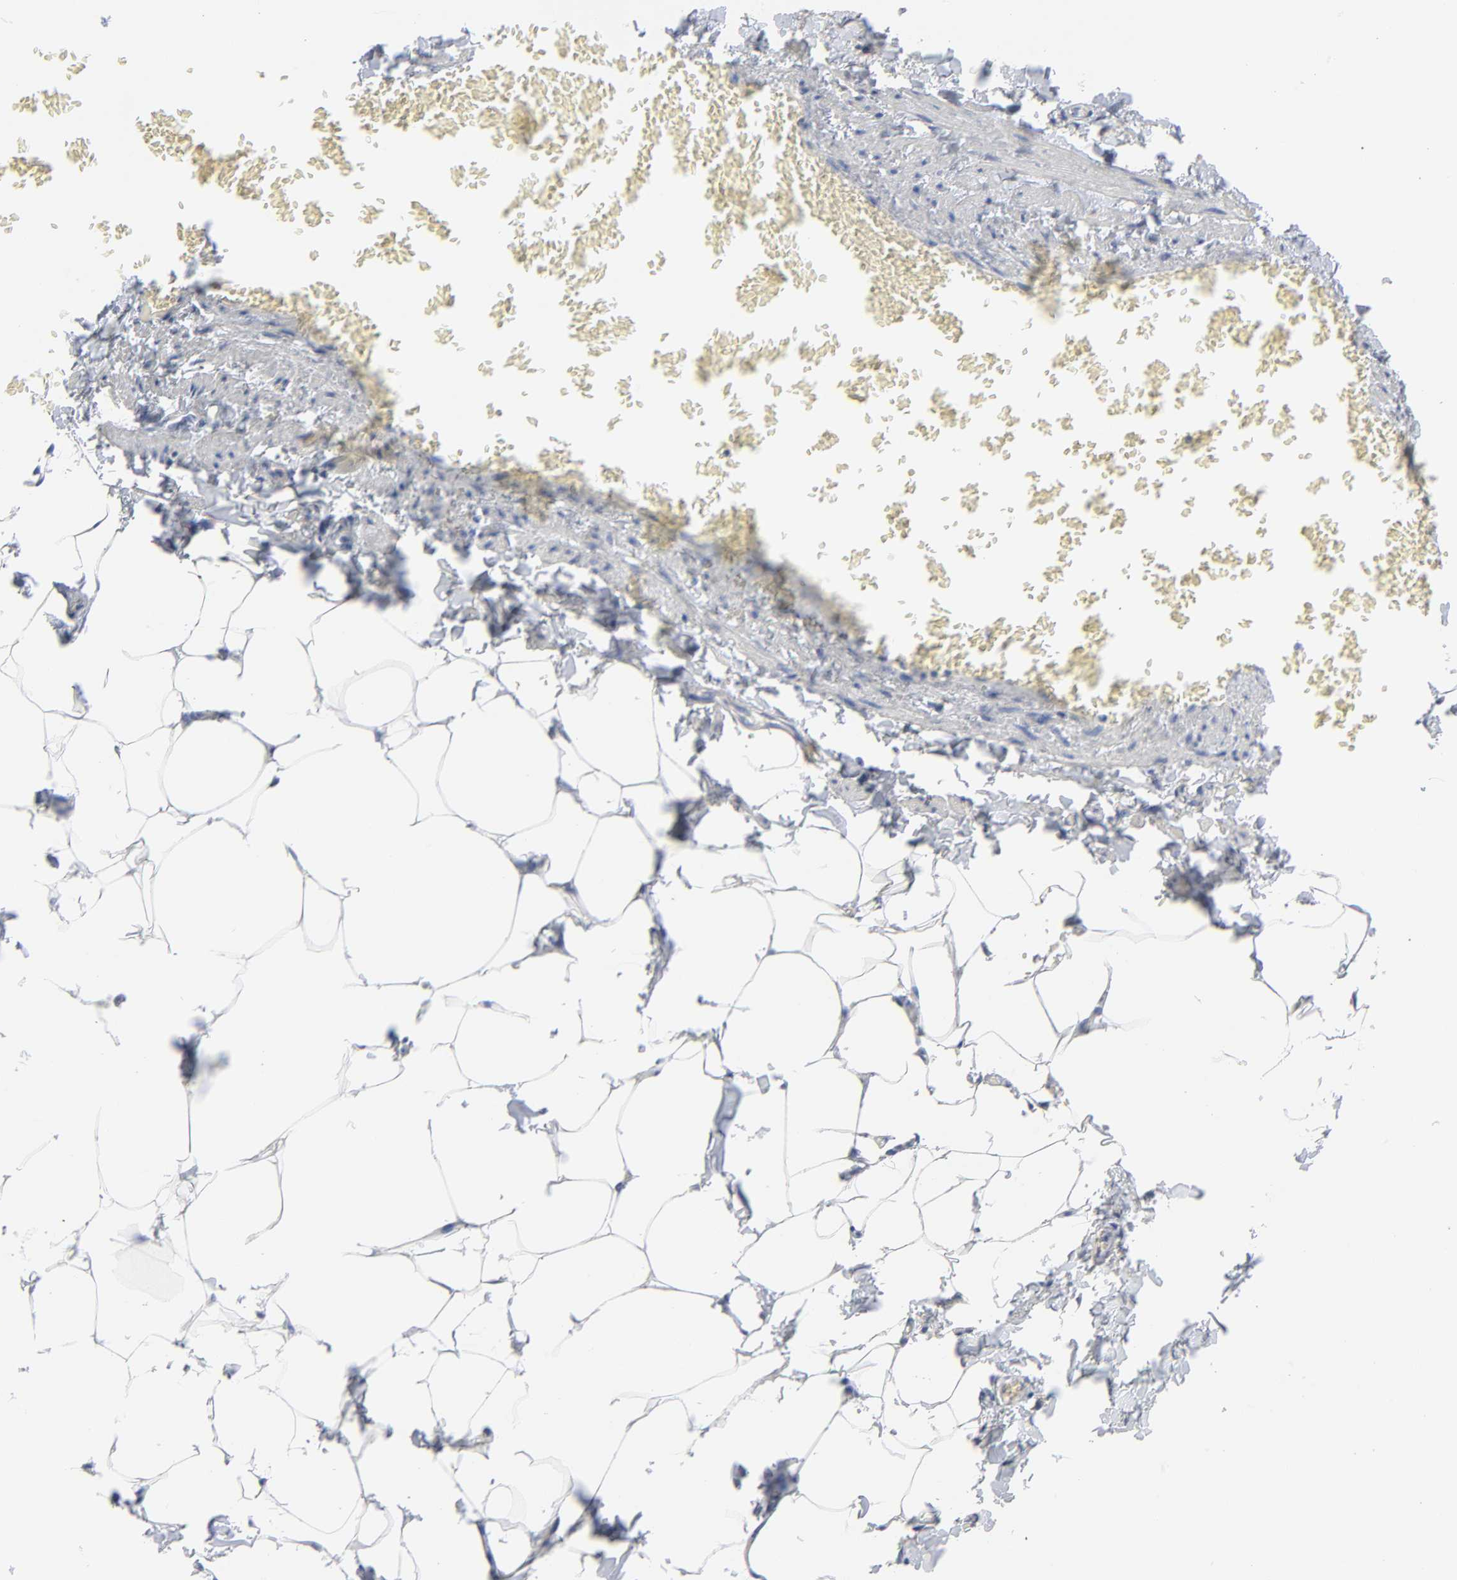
{"staining": {"intensity": "negative", "quantity": "none", "location": "none"}, "tissue": "adipose tissue", "cell_type": "Adipocytes", "image_type": "normal", "snomed": [{"axis": "morphology", "description": "Normal tissue, NOS"}, {"axis": "topography", "description": "Vascular tissue"}], "caption": "Immunohistochemical staining of benign adipose tissue shows no significant staining in adipocytes.", "gene": "CLEC4G", "patient": {"sex": "male", "age": 41}}